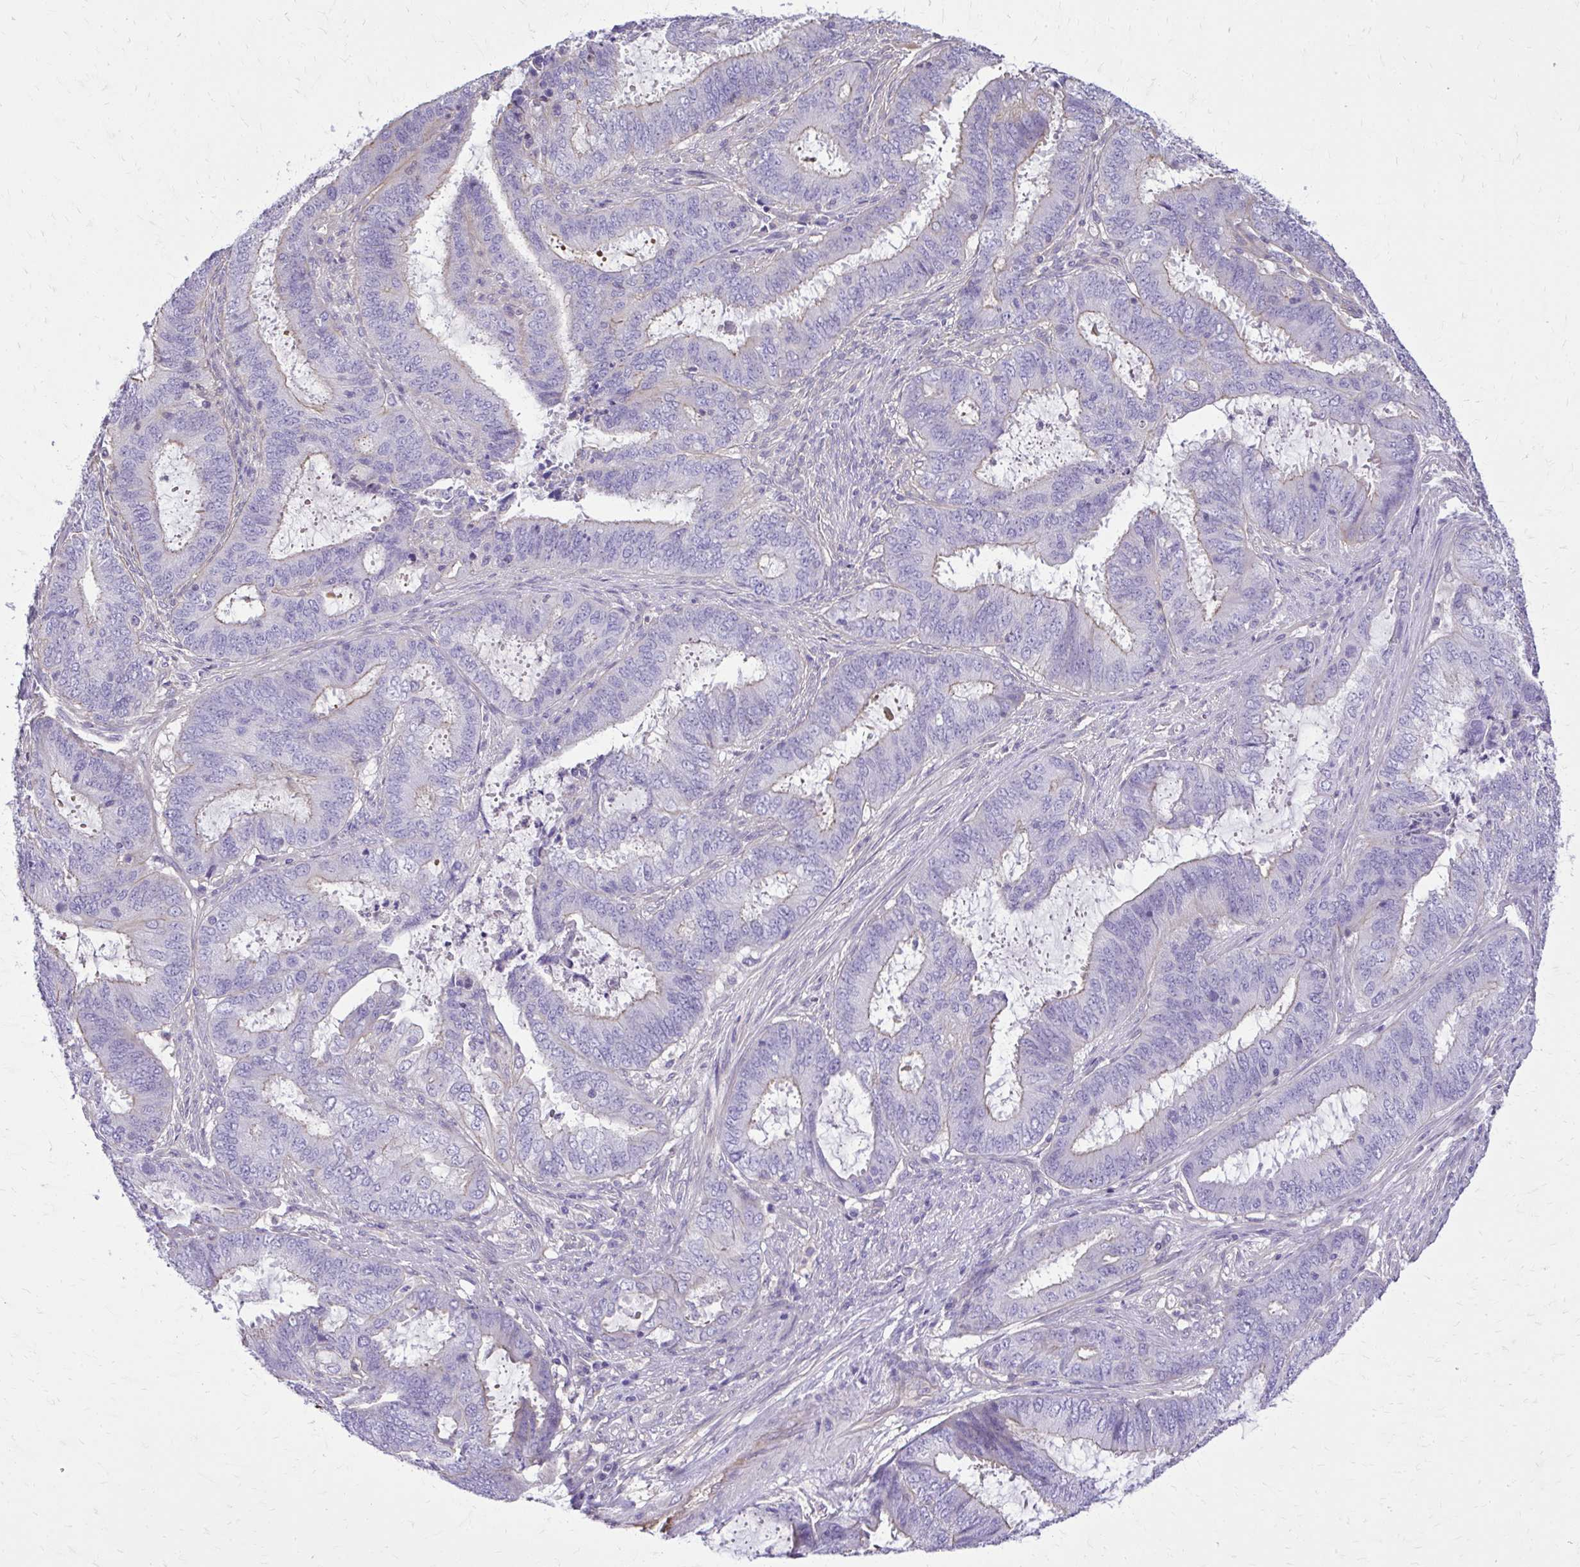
{"staining": {"intensity": "weak", "quantity": "<25%", "location": "cytoplasmic/membranous"}, "tissue": "endometrial cancer", "cell_type": "Tumor cells", "image_type": "cancer", "snomed": [{"axis": "morphology", "description": "Adenocarcinoma, NOS"}, {"axis": "topography", "description": "Endometrium"}], "caption": "Endometrial cancer (adenocarcinoma) was stained to show a protein in brown. There is no significant staining in tumor cells.", "gene": "RUNDC3B", "patient": {"sex": "female", "age": 51}}